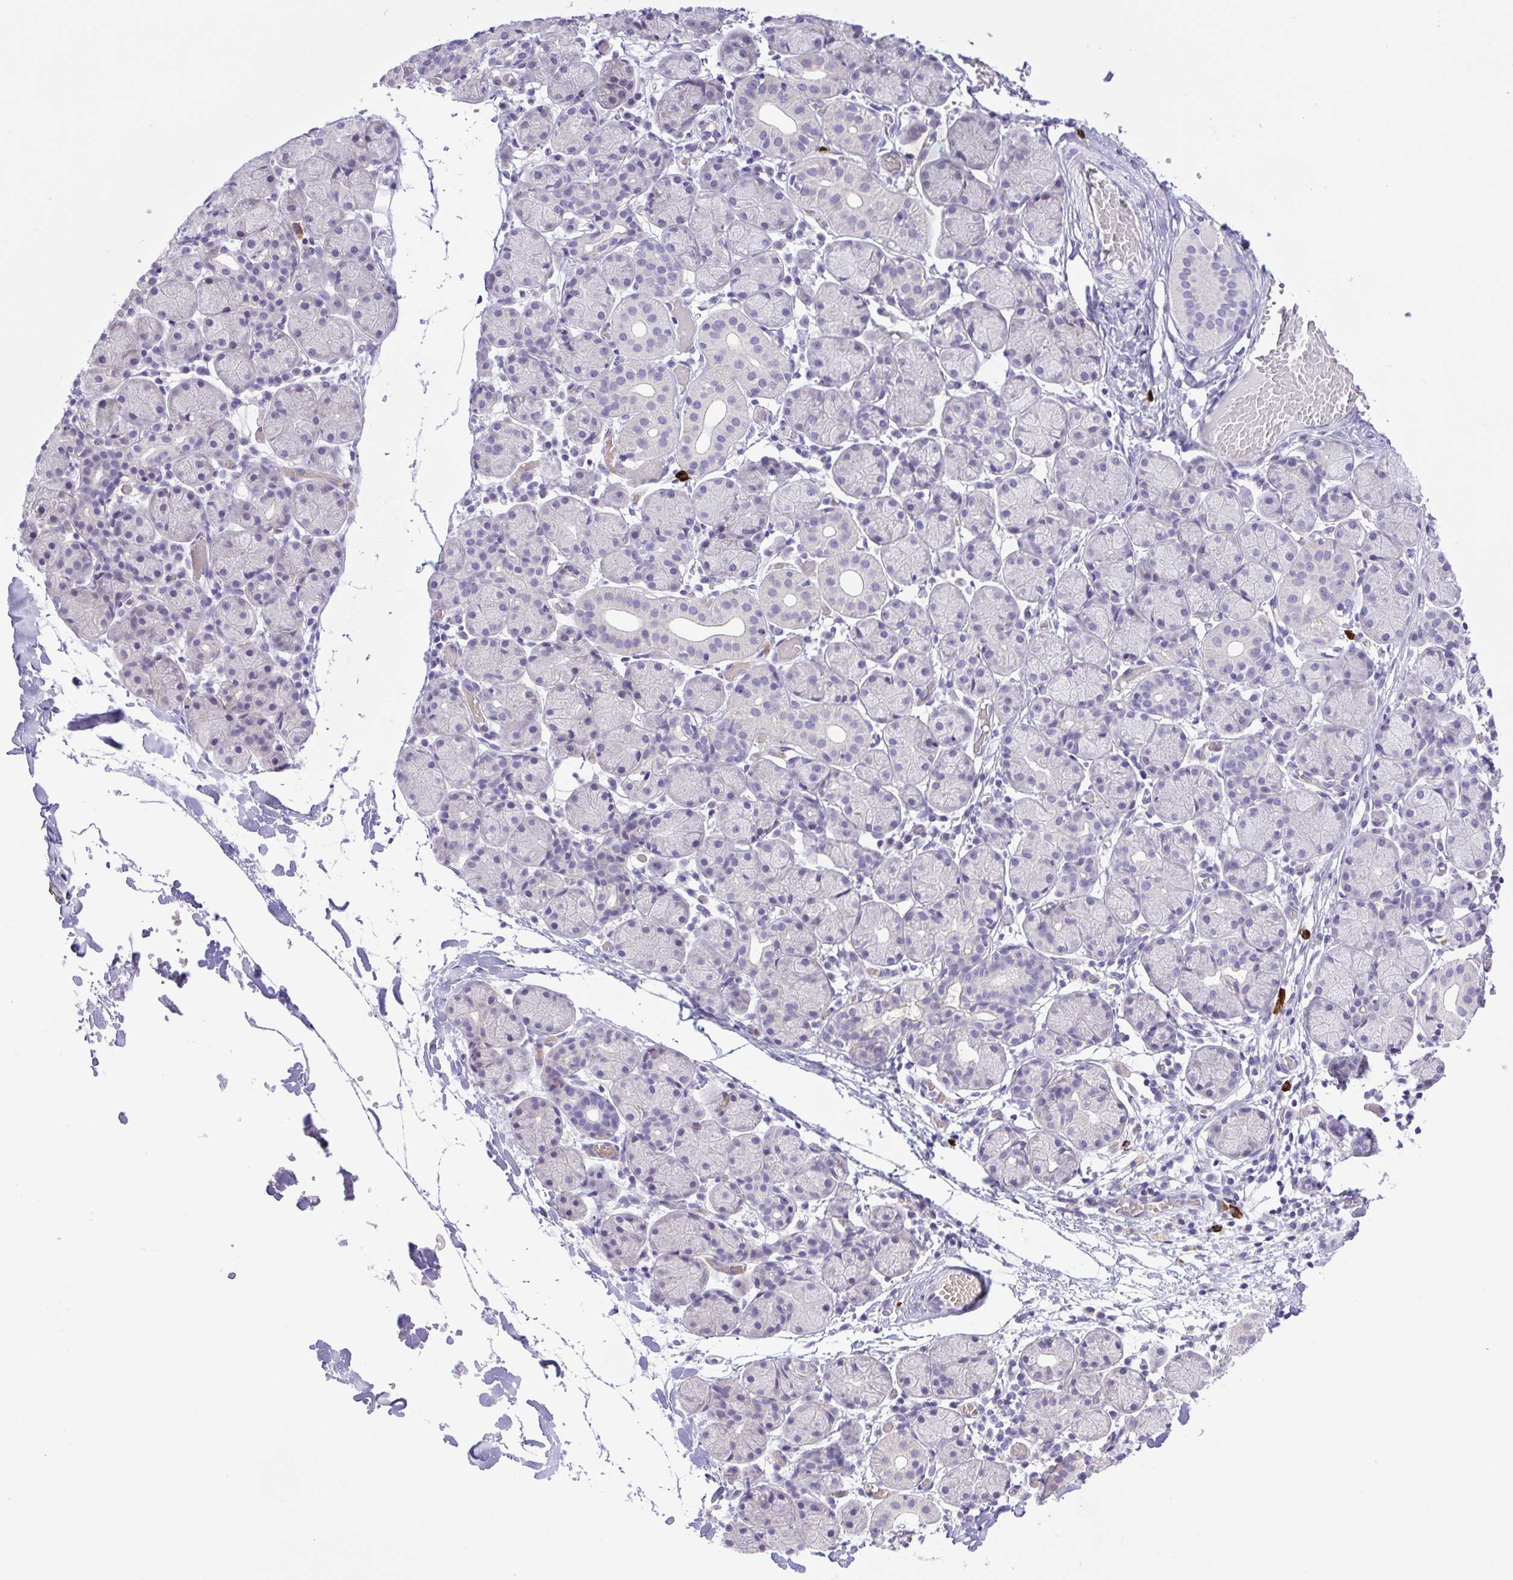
{"staining": {"intensity": "negative", "quantity": "none", "location": "none"}, "tissue": "salivary gland", "cell_type": "Glandular cells", "image_type": "normal", "snomed": [{"axis": "morphology", "description": "Normal tissue, NOS"}, {"axis": "topography", "description": "Salivary gland"}], "caption": "This is an IHC micrograph of unremarkable human salivary gland. There is no expression in glandular cells.", "gene": "FAM177B", "patient": {"sex": "female", "age": 24}}